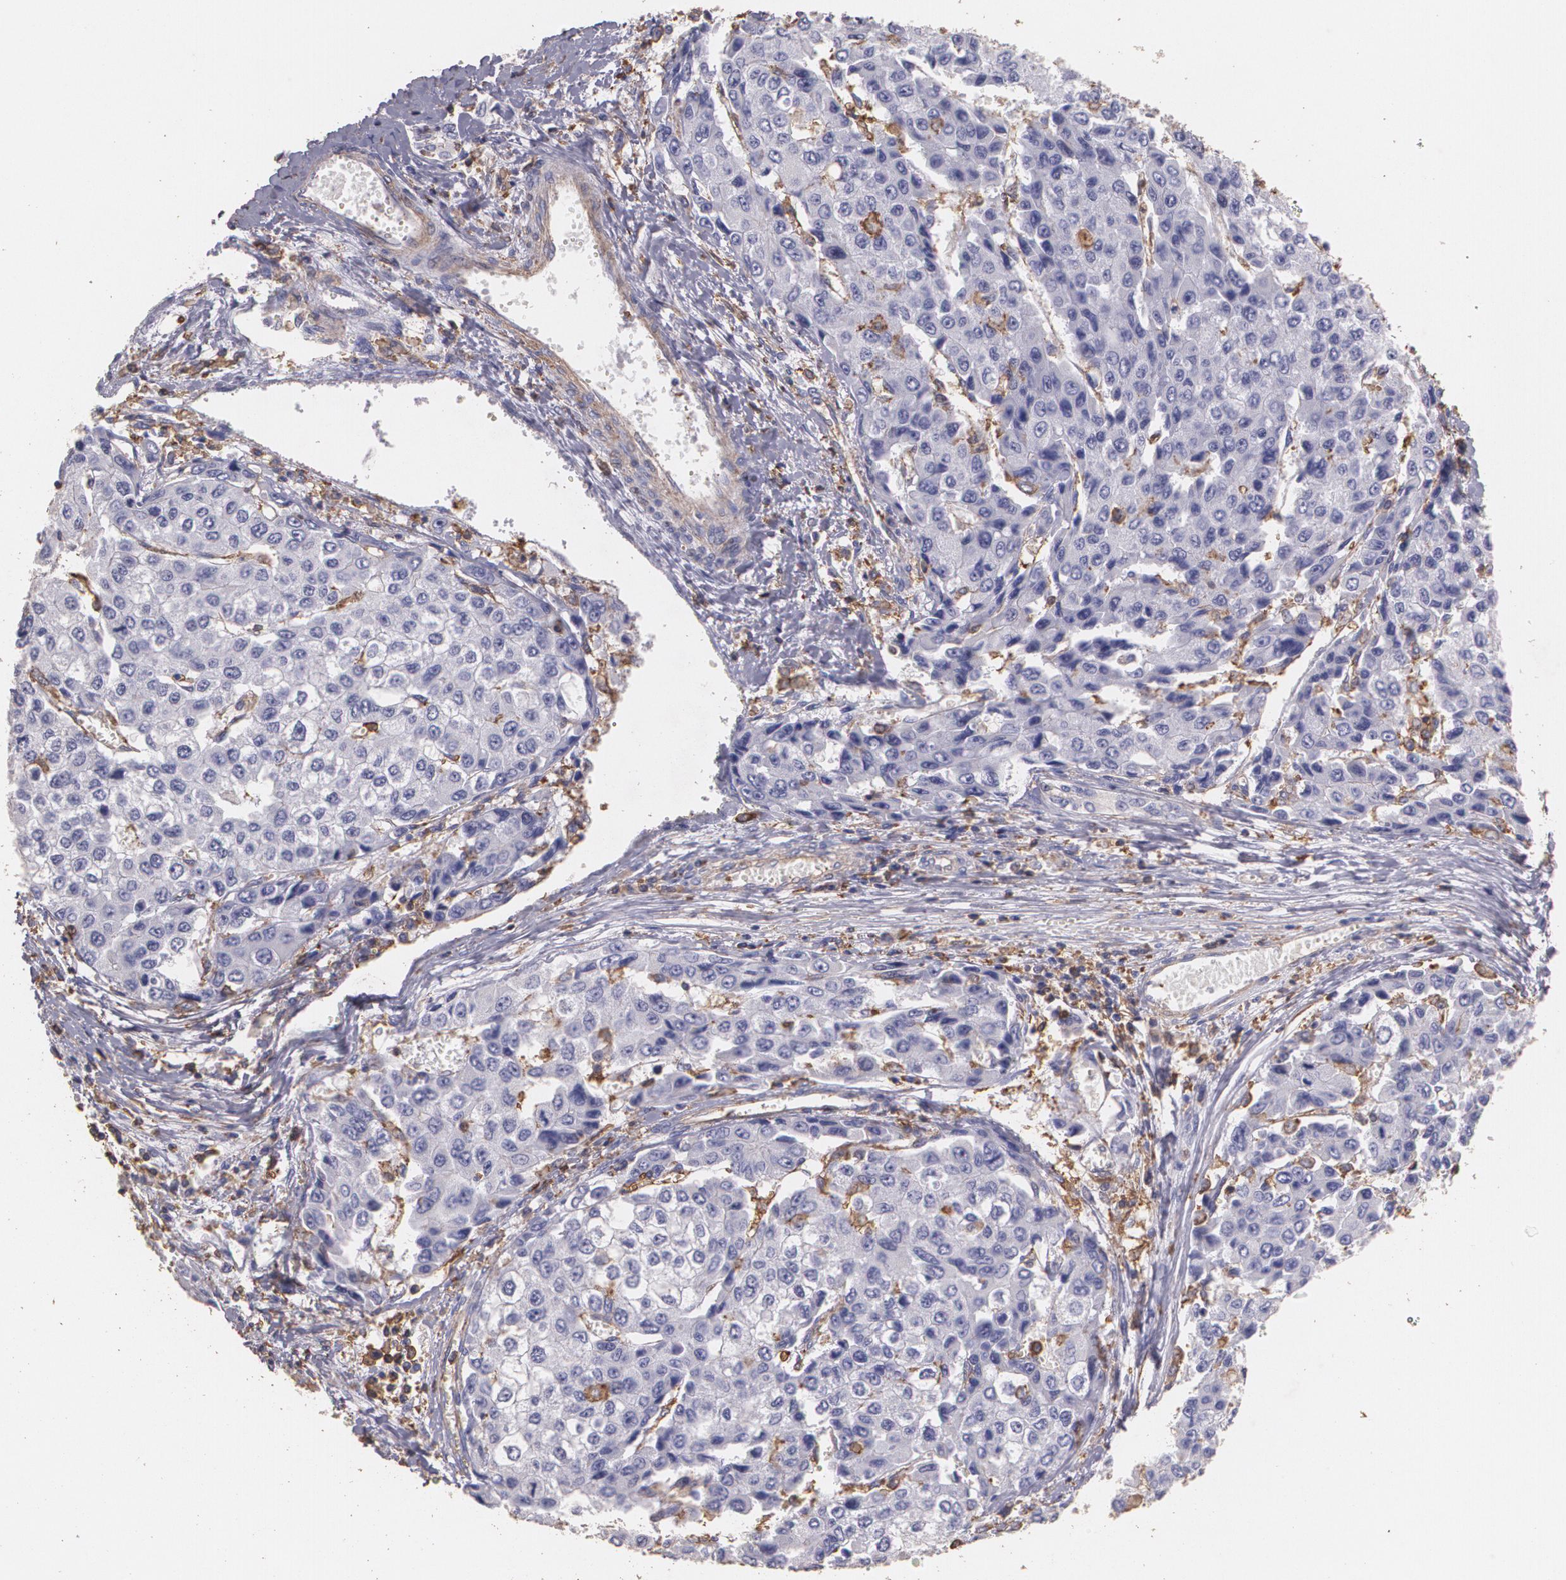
{"staining": {"intensity": "negative", "quantity": "none", "location": "none"}, "tissue": "liver cancer", "cell_type": "Tumor cells", "image_type": "cancer", "snomed": [{"axis": "morphology", "description": "Carcinoma, Hepatocellular, NOS"}, {"axis": "topography", "description": "Liver"}], "caption": "Histopathology image shows no protein staining in tumor cells of liver hepatocellular carcinoma tissue.", "gene": "TGFBR1", "patient": {"sex": "female", "age": 66}}